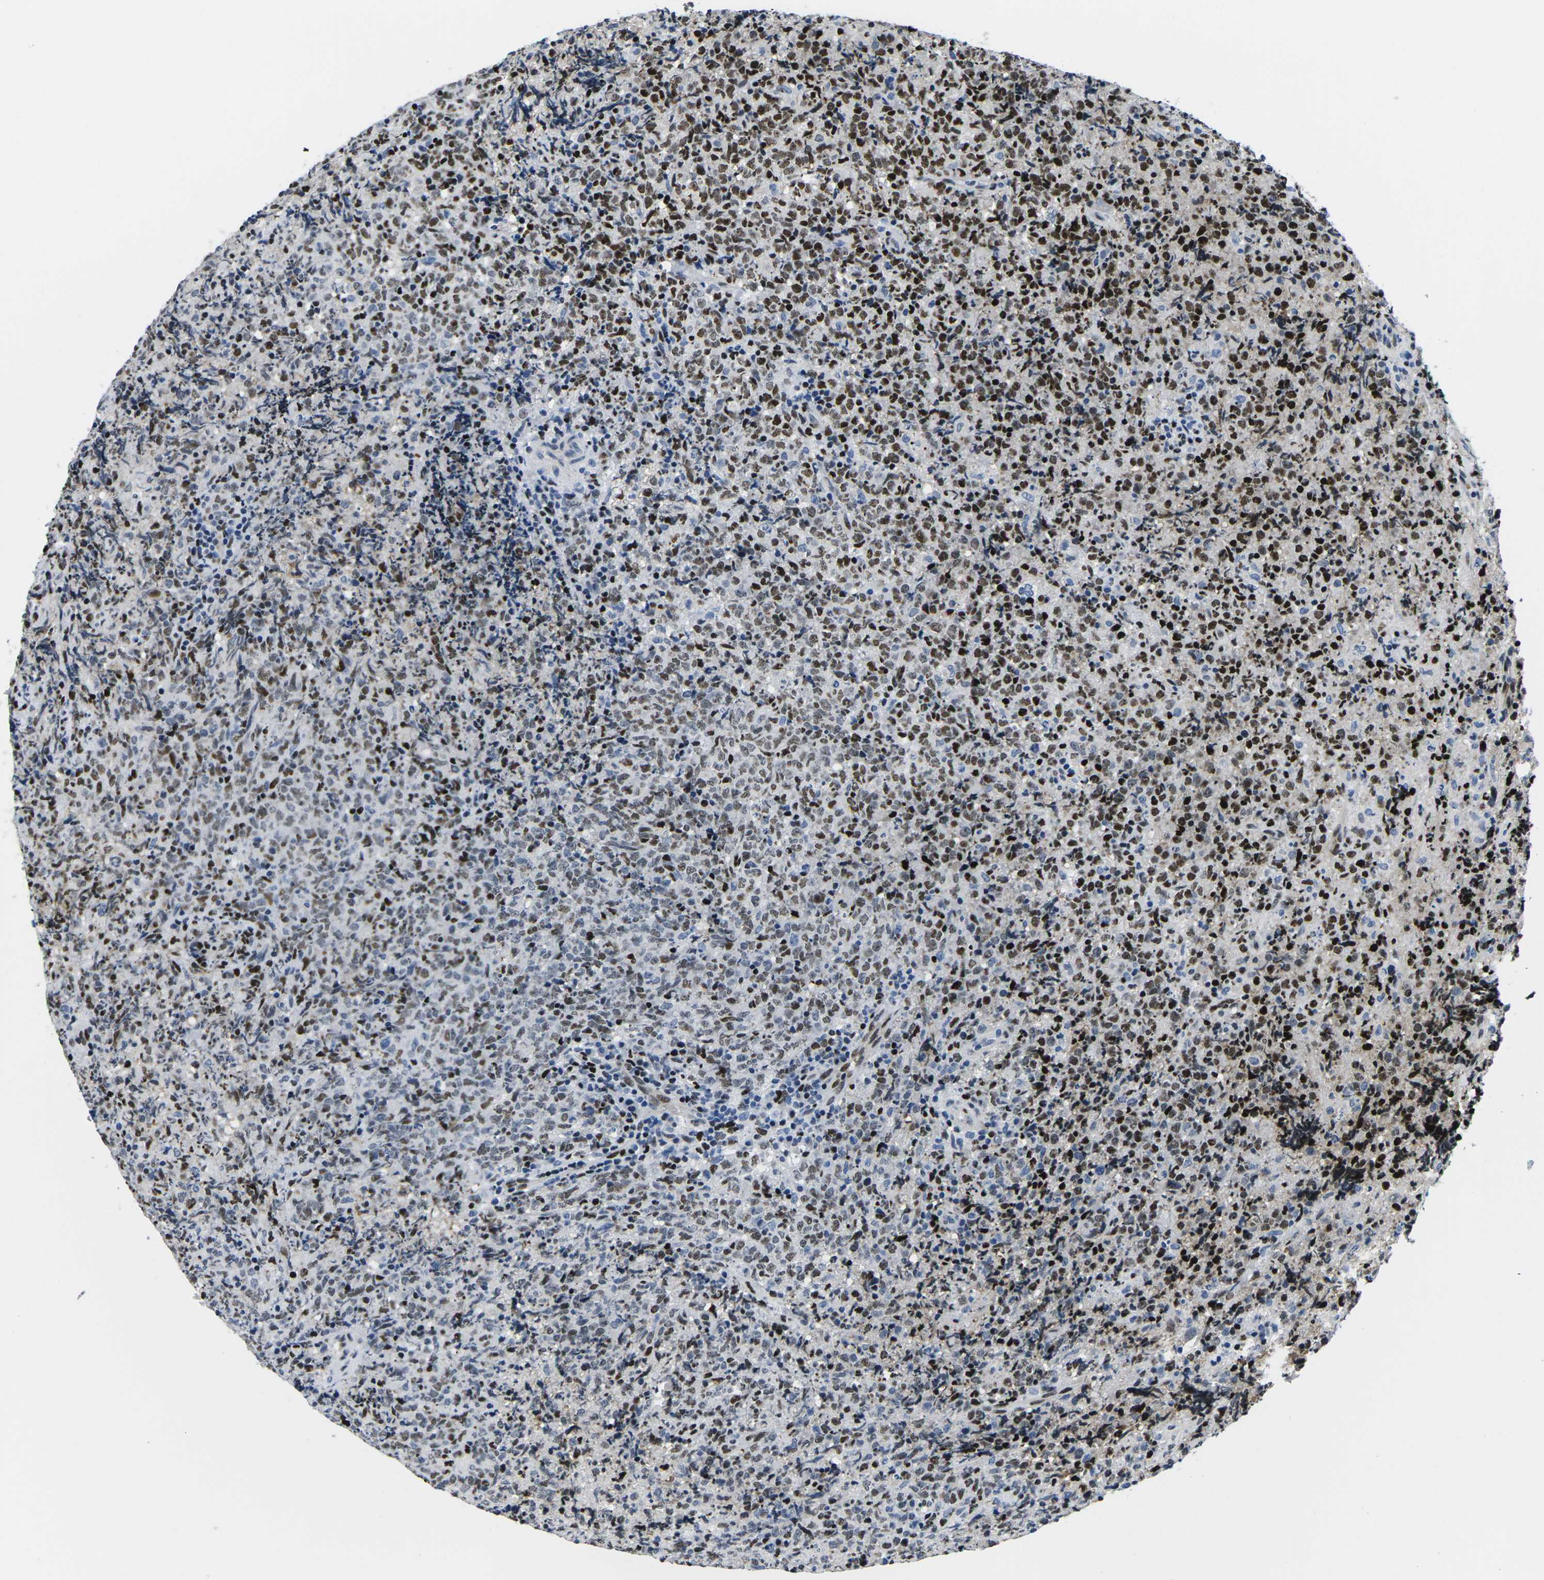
{"staining": {"intensity": "moderate", "quantity": "25%-75%", "location": "nuclear"}, "tissue": "lymphoma", "cell_type": "Tumor cells", "image_type": "cancer", "snomed": [{"axis": "morphology", "description": "Malignant lymphoma, non-Hodgkin's type, High grade"}, {"axis": "topography", "description": "Tonsil"}], "caption": "There is medium levels of moderate nuclear expression in tumor cells of malignant lymphoma, non-Hodgkin's type (high-grade), as demonstrated by immunohistochemical staining (brown color).", "gene": "ATF1", "patient": {"sex": "female", "age": 36}}